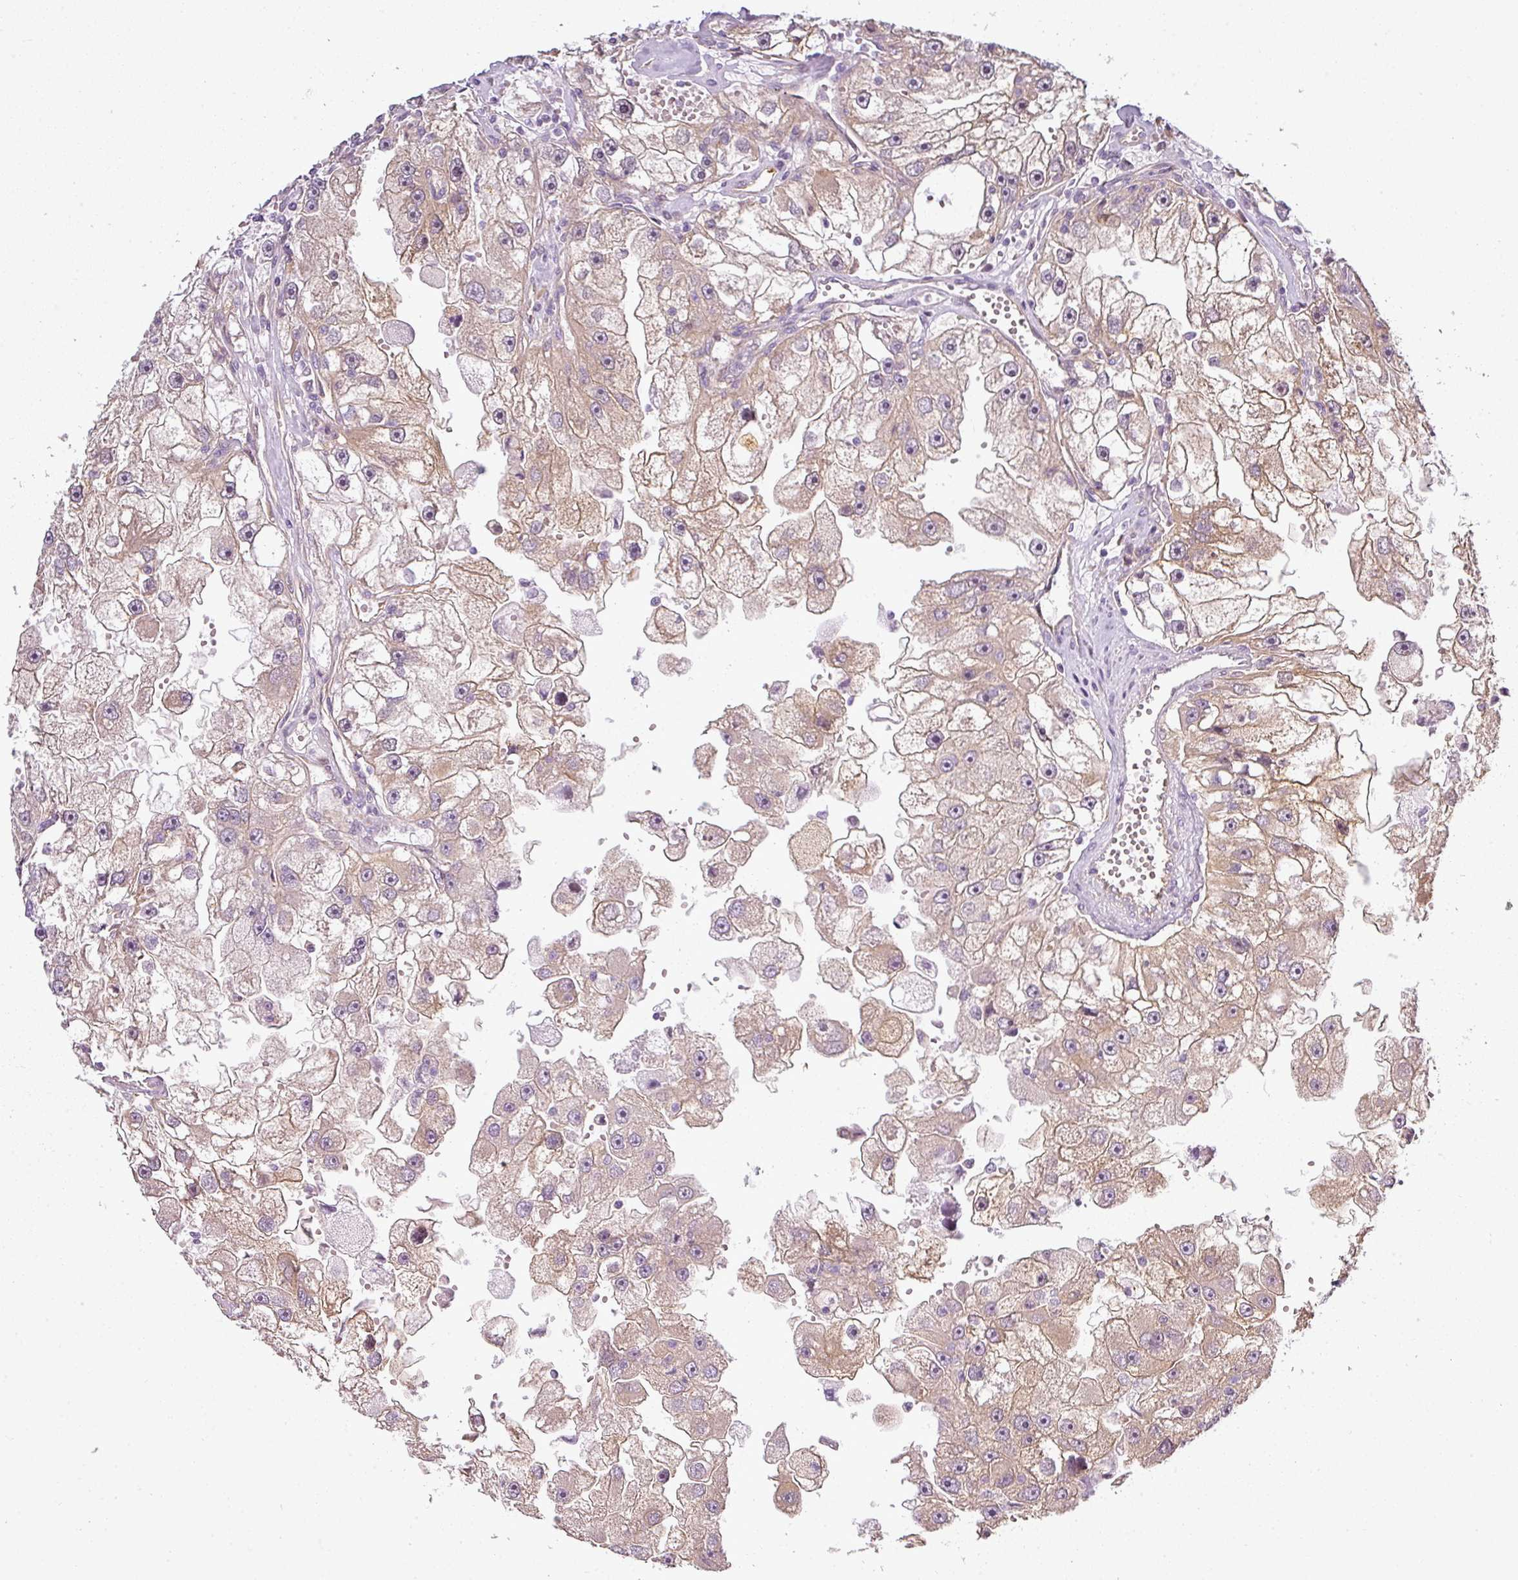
{"staining": {"intensity": "weak", "quantity": "25%-75%", "location": "cytoplasmic/membranous"}, "tissue": "renal cancer", "cell_type": "Tumor cells", "image_type": "cancer", "snomed": [{"axis": "morphology", "description": "Adenocarcinoma, NOS"}, {"axis": "topography", "description": "Kidney"}], "caption": "An image of human renal cancer (adenocarcinoma) stained for a protein displays weak cytoplasmic/membranous brown staining in tumor cells.", "gene": "ANKRD18A", "patient": {"sex": "male", "age": 63}}